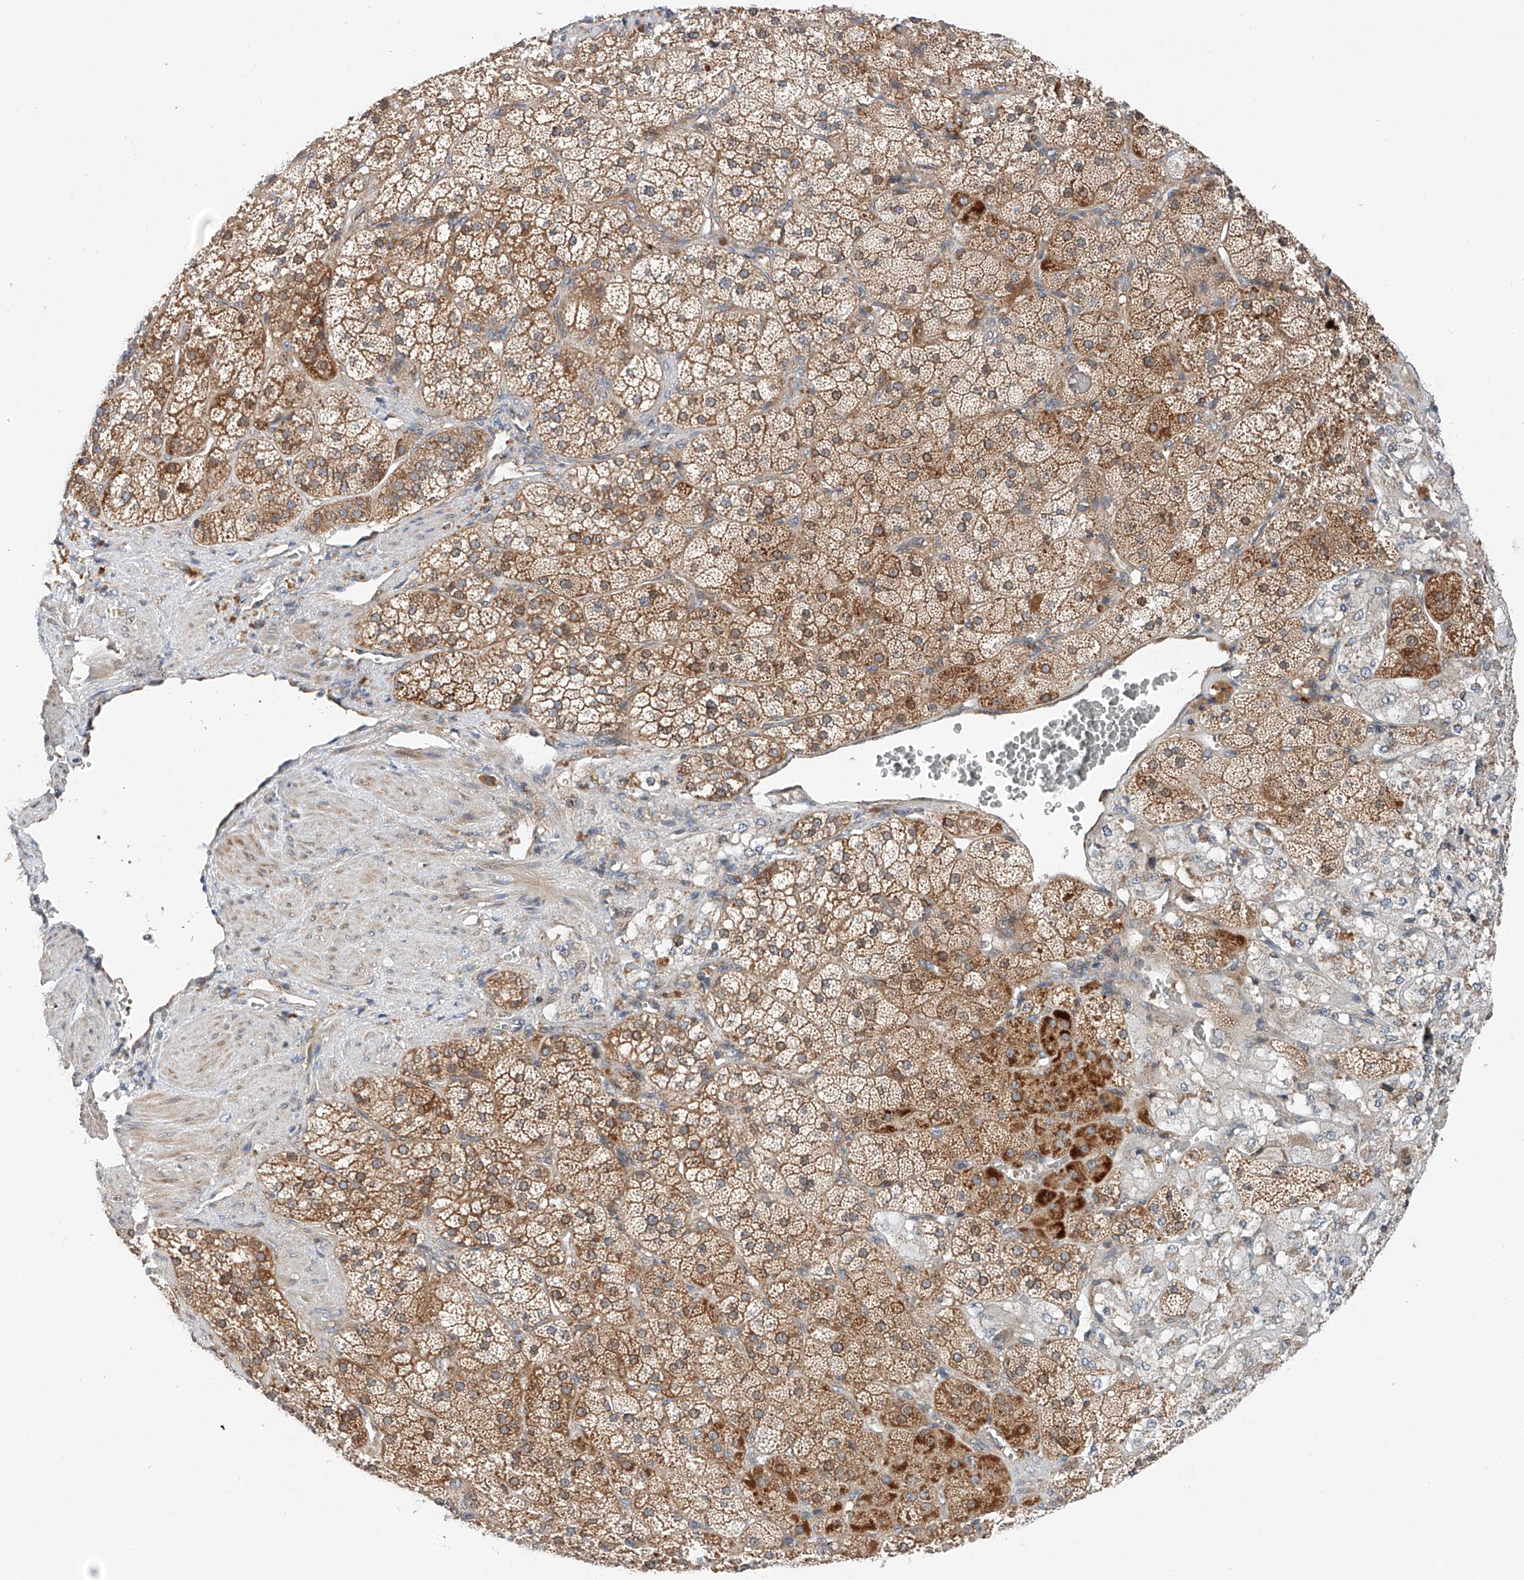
{"staining": {"intensity": "strong", "quantity": ">75%", "location": "cytoplasmic/membranous"}, "tissue": "adrenal gland", "cell_type": "Glandular cells", "image_type": "normal", "snomed": [{"axis": "morphology", "description": "Normal tissue, NOS"}, {"axis": "topography", "description": "Adrenal gland"}], "caption": "A photomicrograph of human adrenal gland stained for a protein reveals strong cytoplasmic/membranous brown staining in glandular cells. (DAB (3,3'-diaminobenzidine) IHC, brown staining for protein, blue staining for nuclei).", "gene": "RUSC1", "patient": {"sex": "male", "age": 57}}